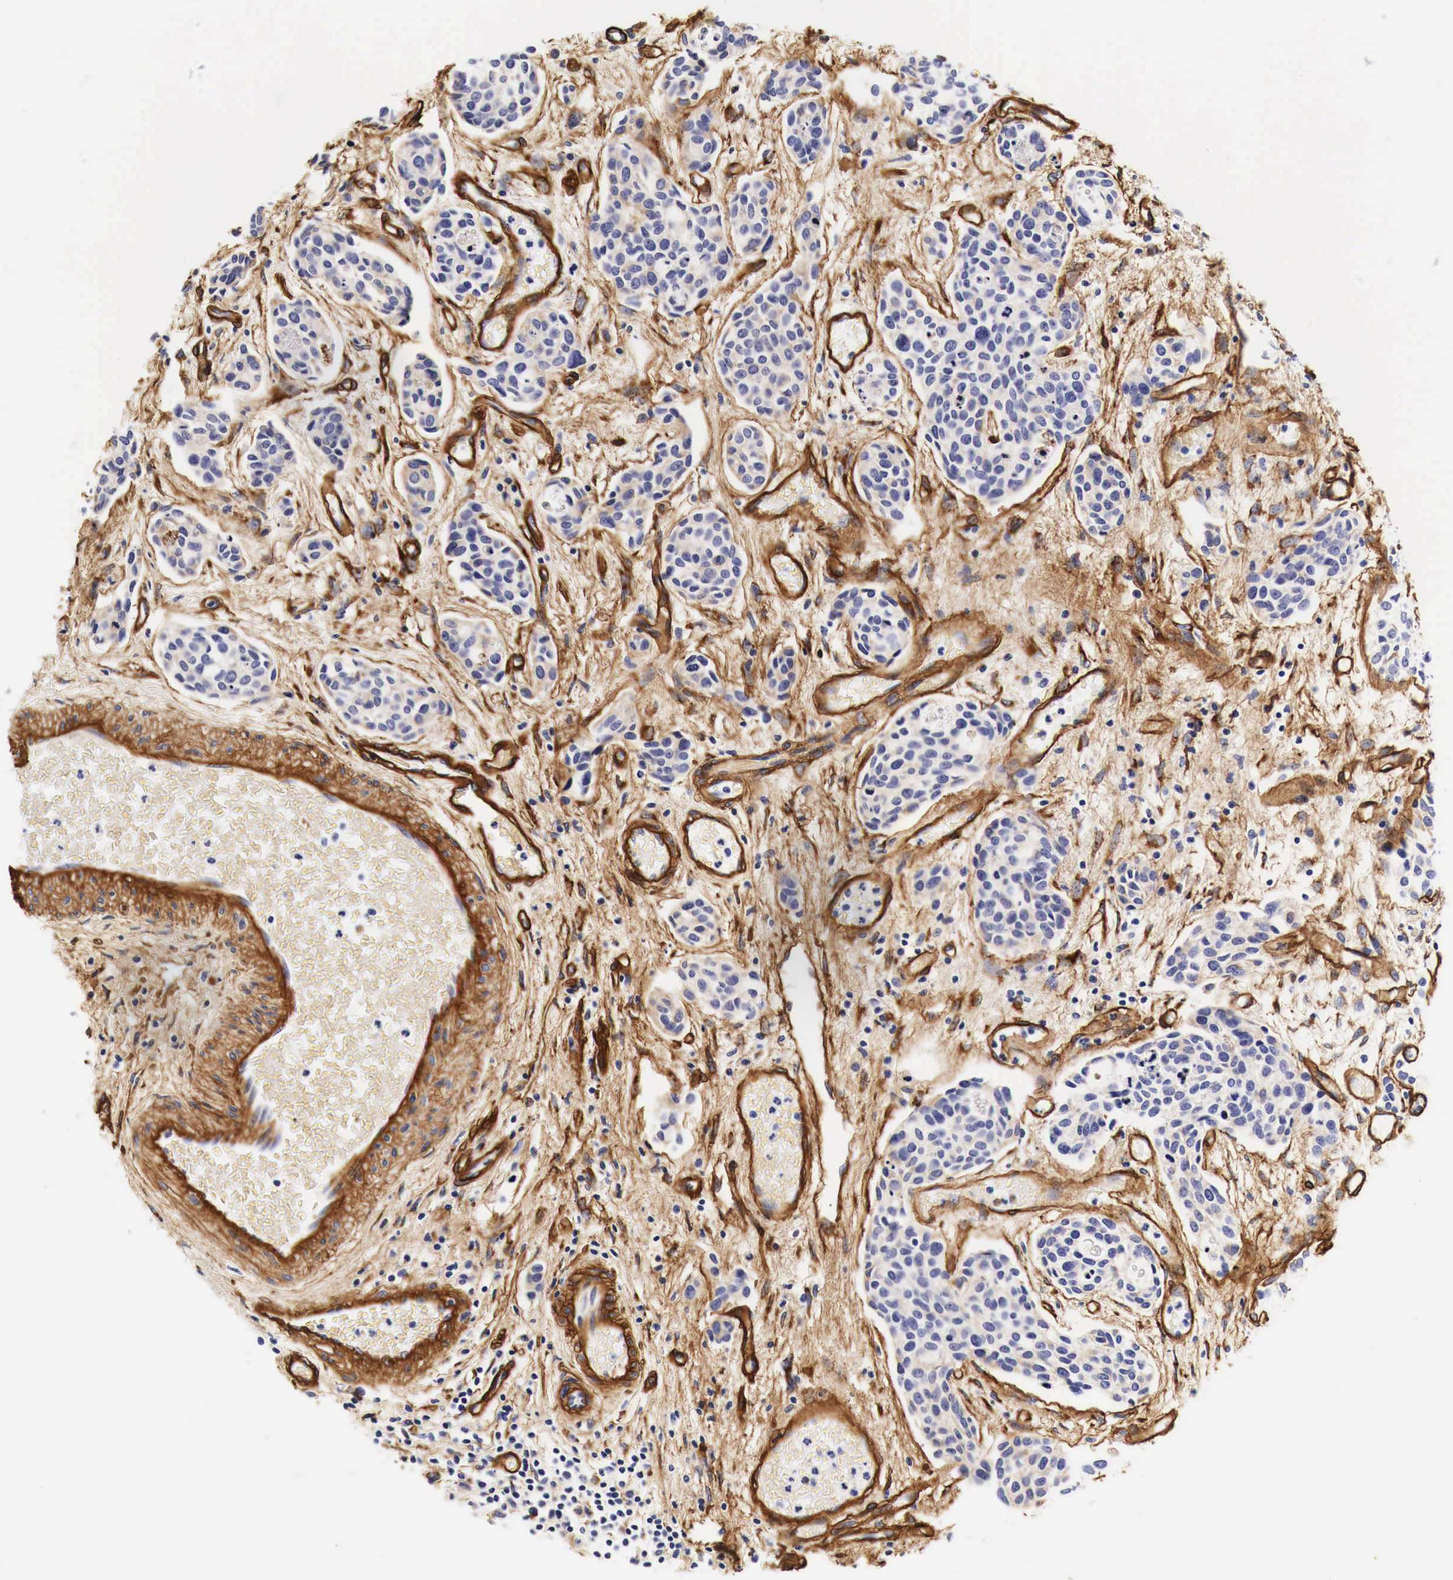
{"staining": {"intensity": "weak", "quantity": "<25%", "location": "cytoplasmic/membranous"}, "tissue": "urothelial cancer", "cell_type": "Tumor cells", "image_type": "cancer", "snomed": [{"axis": "morphology", "description": "Urothelial carcinoma, High grade"}, {"axis": "topography", "description": "Urinary bladder"}], "caption": "A high-resolution photomicrograph shows IHC staining of urothelial carcinoma (high-grade), which demonstrates no significant expression in tumor cells.", "gene": "LAMB2", "patient": {"sex": "male", "age": 78}}